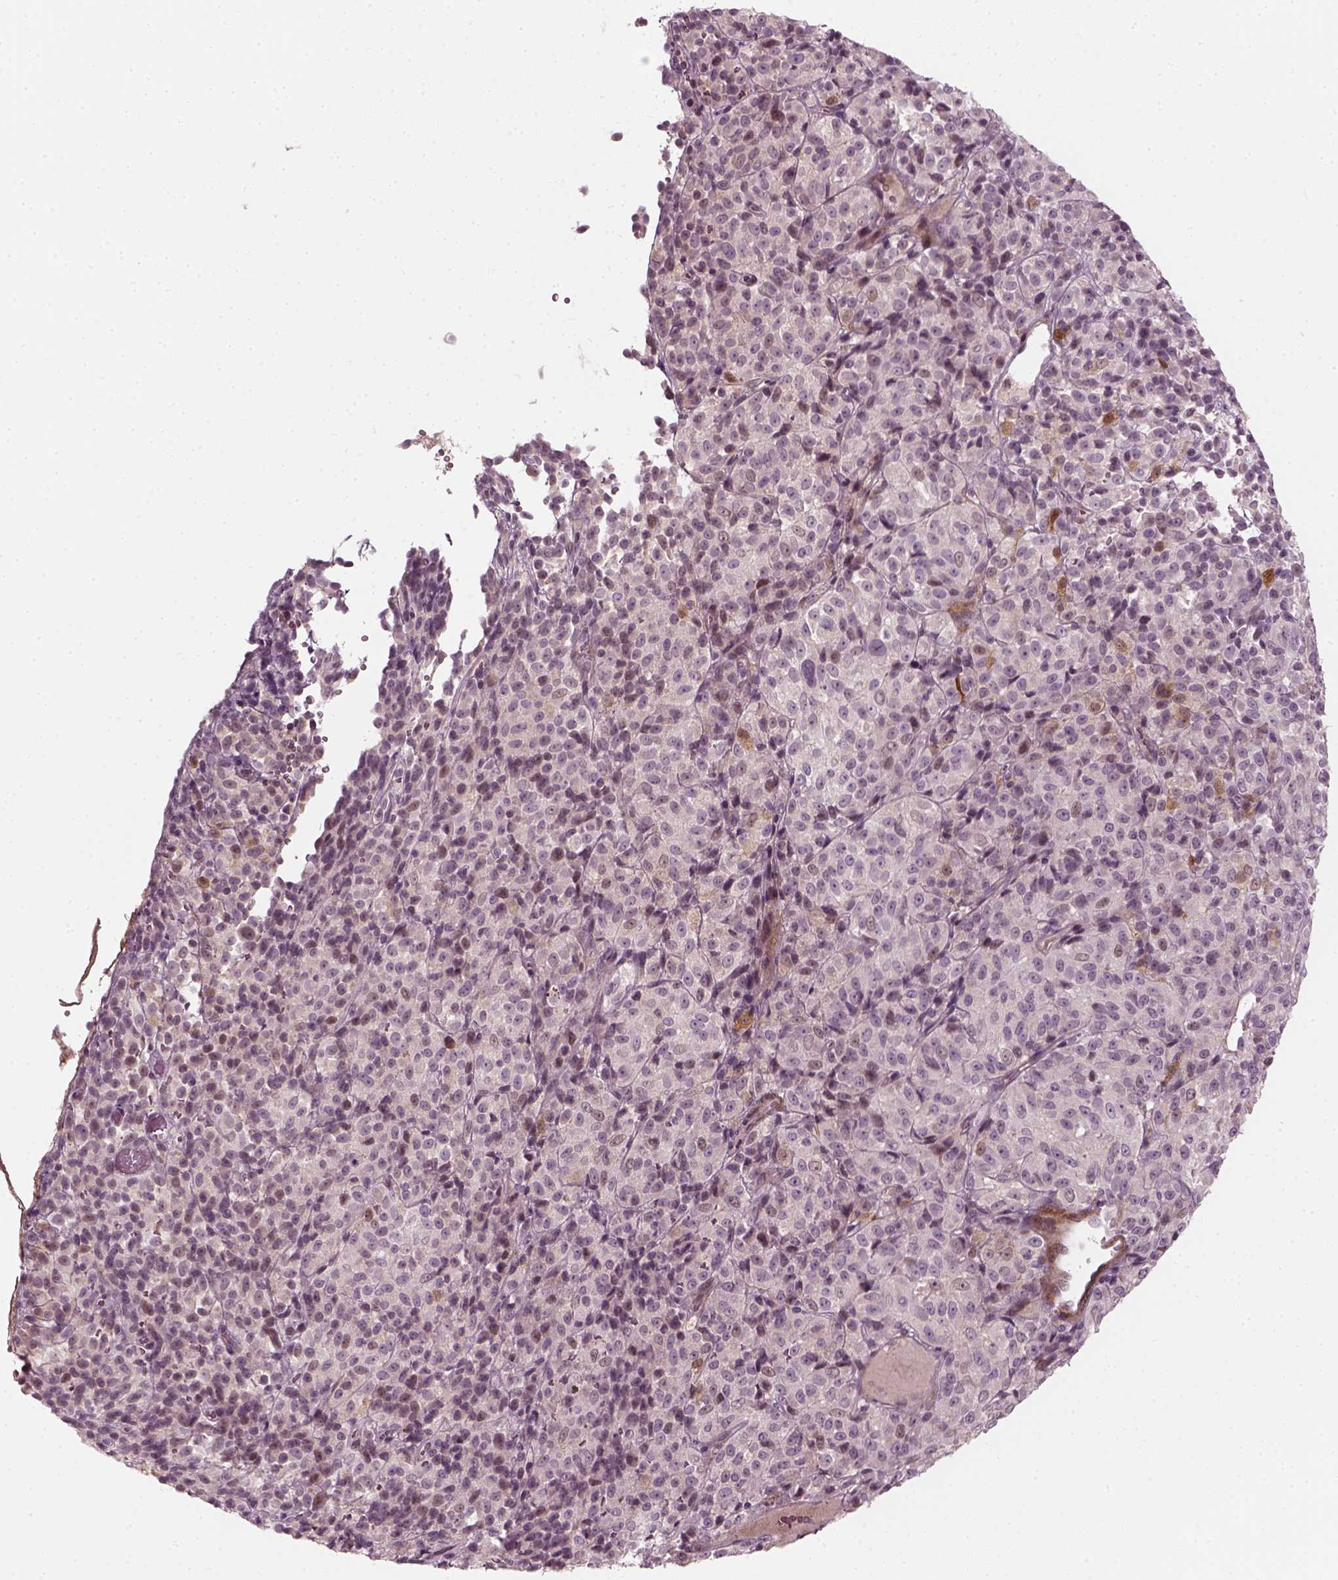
{"staining": {"intensity": "negative", "quantity": "none", "location": "none"}, "tissue": "melanoma", "cell_type": "Tumor cells", "image_type": "cancer", "snomed": [{"axis": "morphology", "description": "Malignant melanoma, Metastatic site"}, {"axis": "topography", "description": "Brain"}], "caption": "Tumor cells are negative for brown protein staining in melanoma.", "gene": "MLIP", "patient": {"sex": "female", "age": 56}}